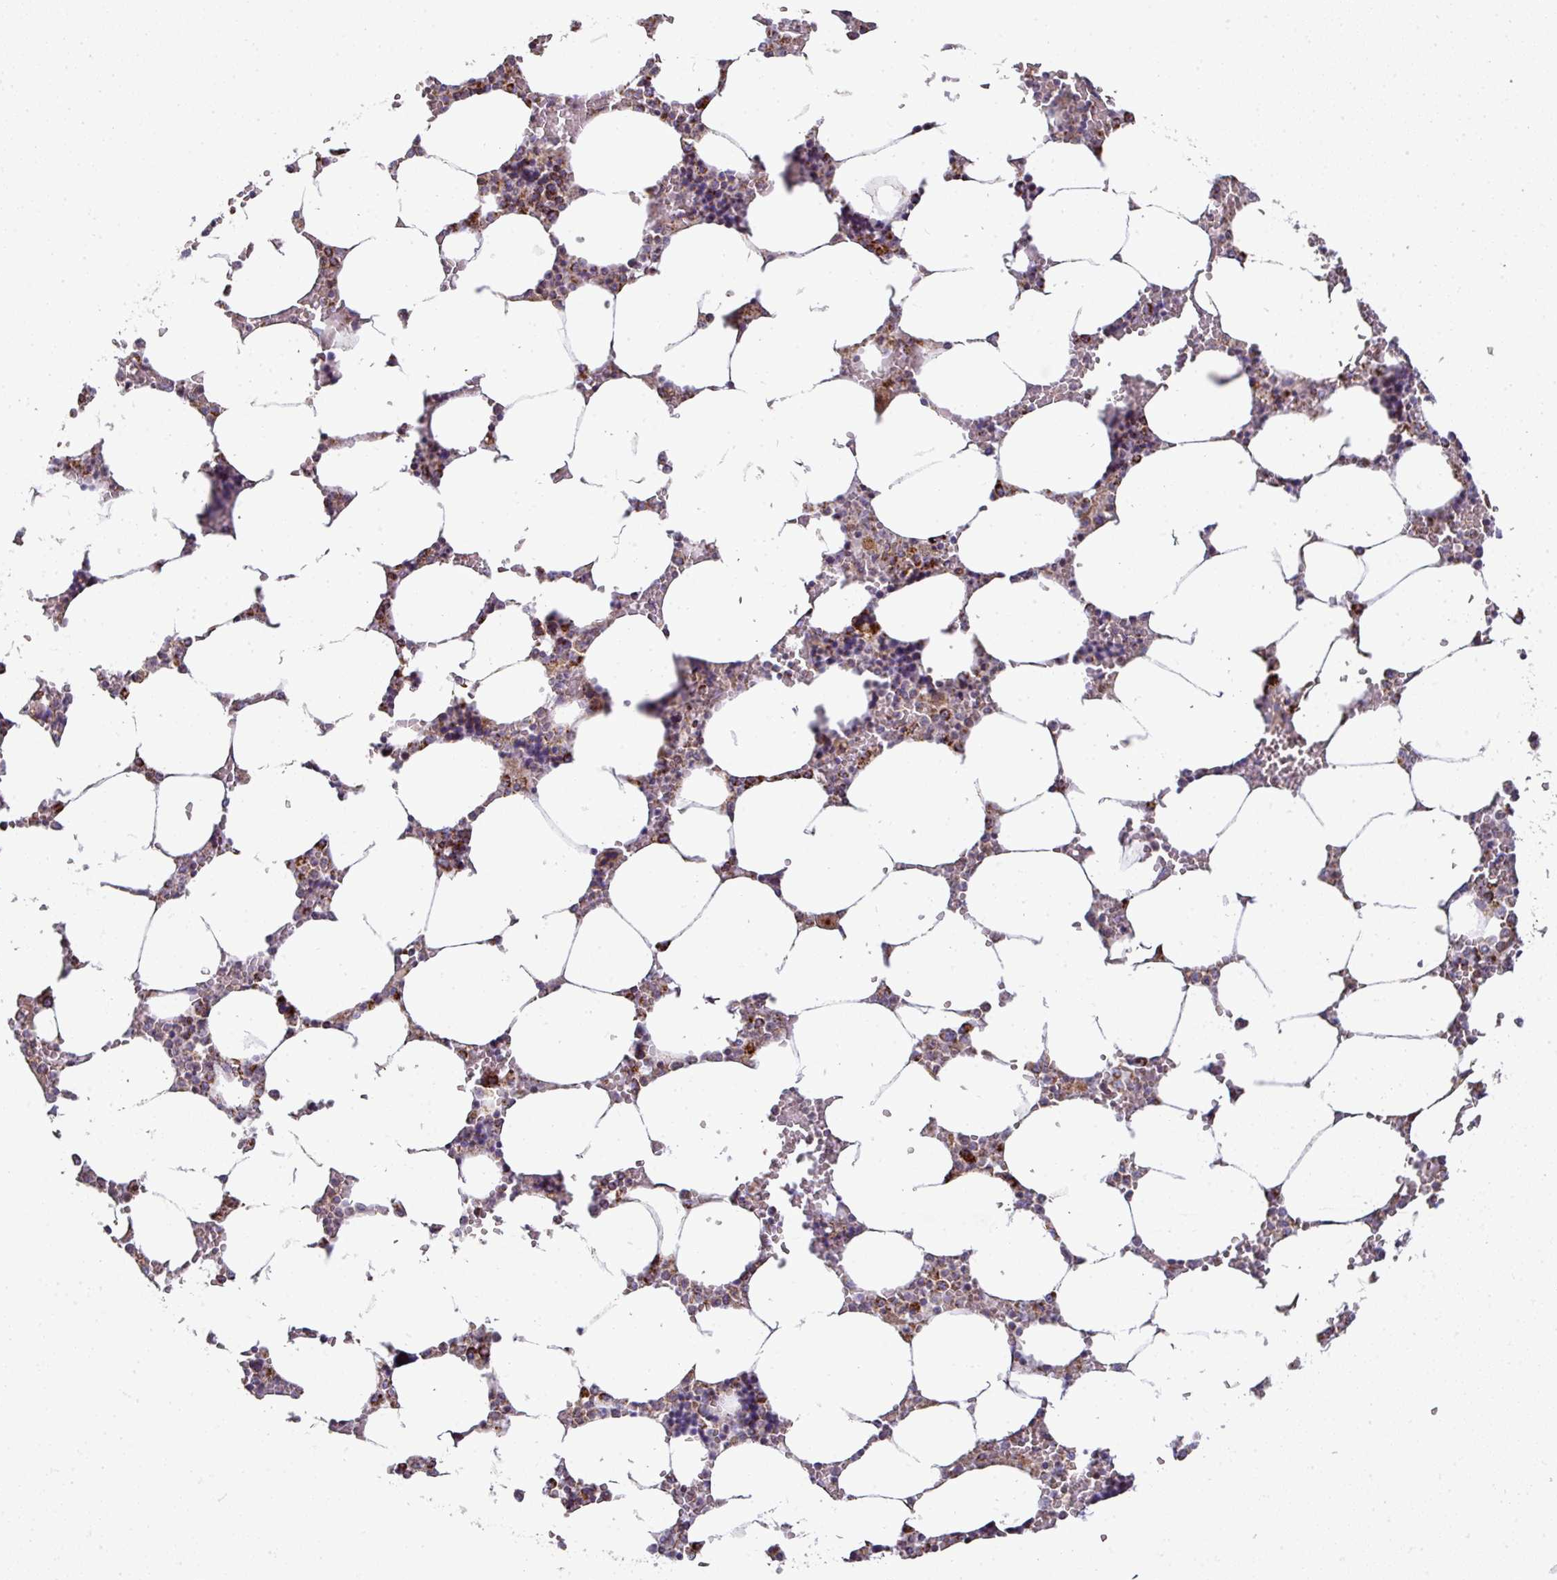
{"staining": {"intensity": "strong", "quantity": "<25%", "location": "cytoplasmic/membranous"}, "tissue": "bone marrow", "cell_type": "Hematopoietic cells", "image_type": "normal", "snomed": [{"axis": "morphology", "description": "Normal tissue, NOS"}, {"axis": "topography", "description": "Bone marrow"}], "caption": "Bone marrow stained for a protein reveals strong cytoplasmic/membranous positivity in hematopoietic cells. (DAB IHC with brightfield microscopy, high magnification).", "gene": "UQCRFS1", "patient": {"sex": "male", "age": 64}}